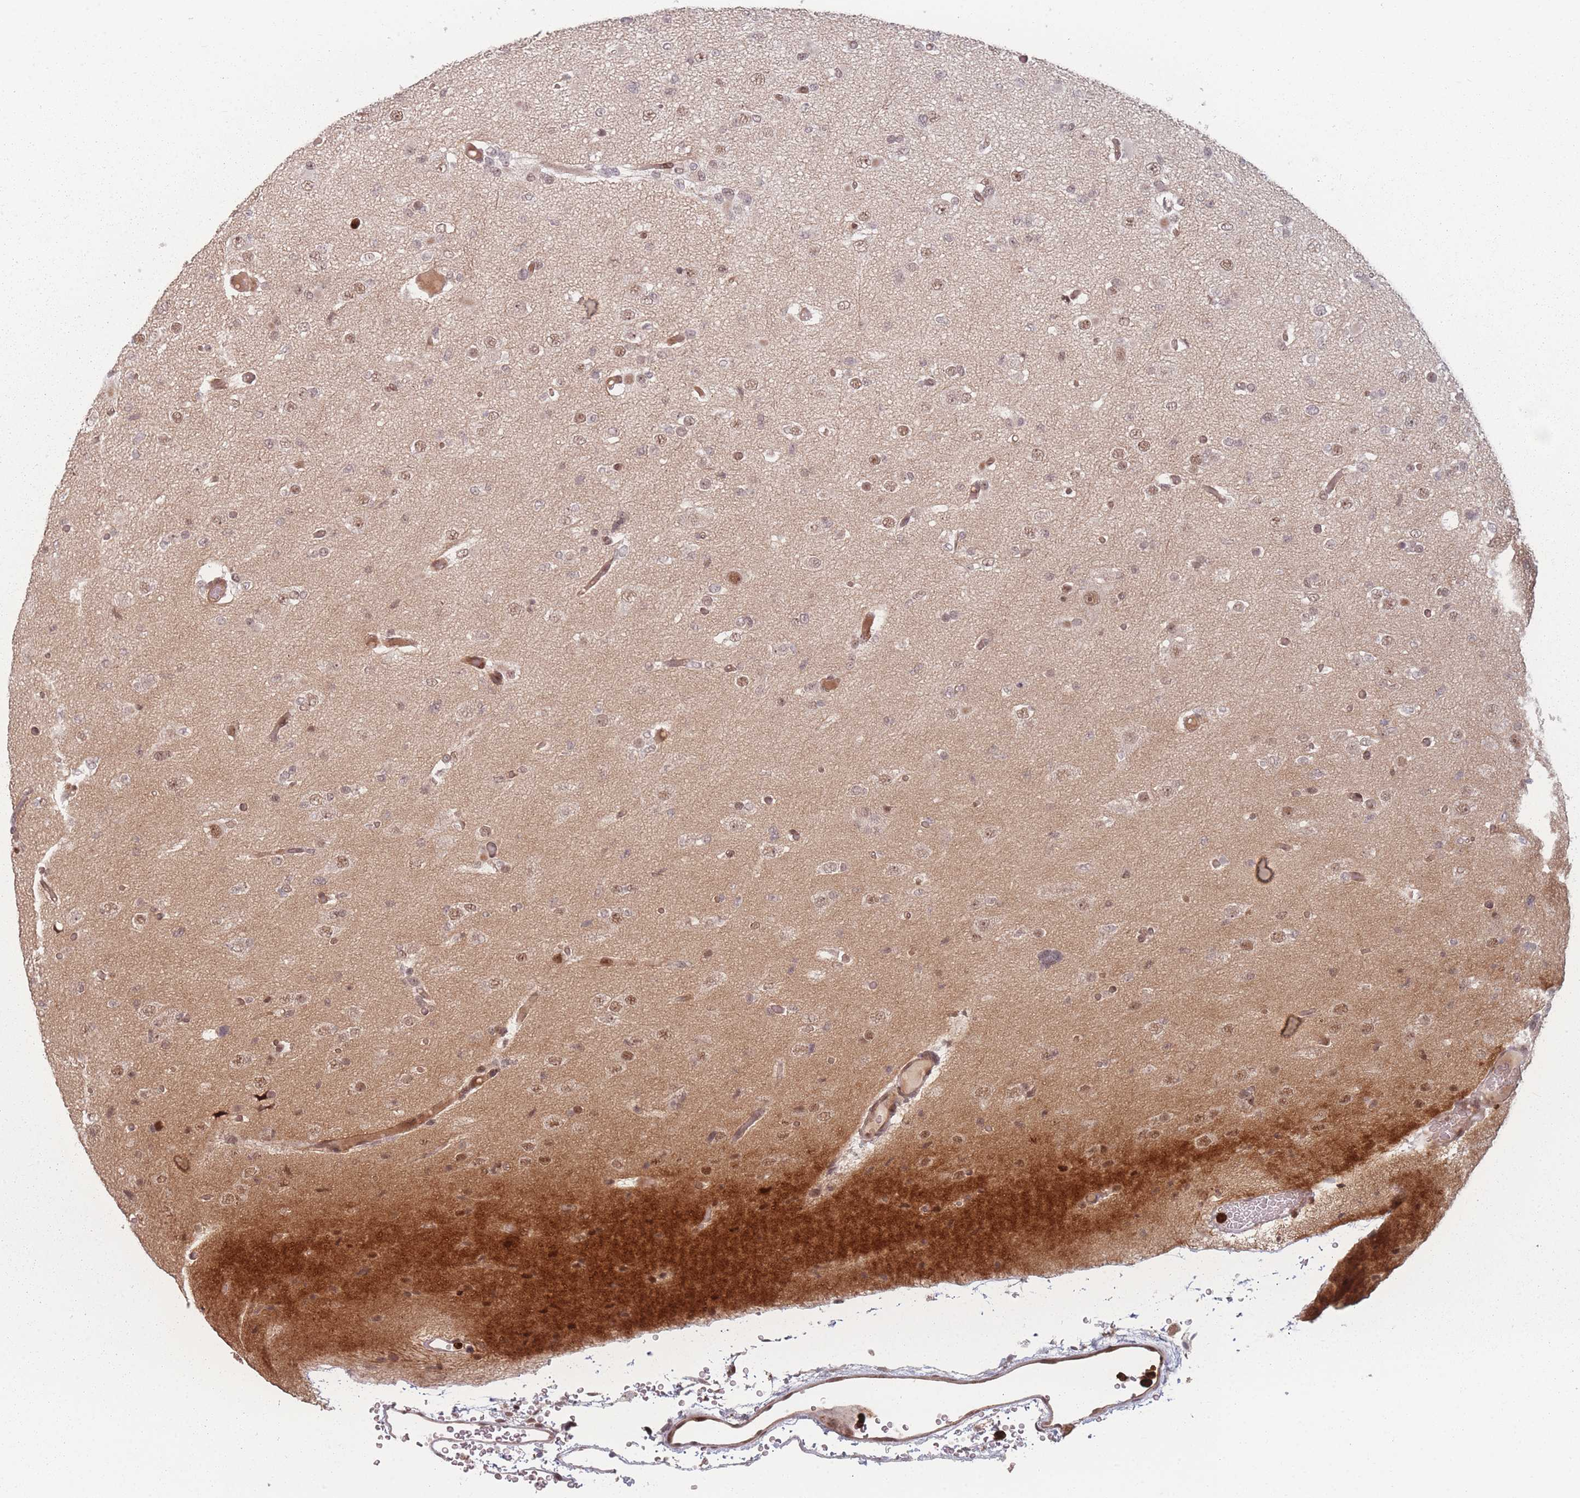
{"staining": {"intensity": "moderate", "quantity": "25%-75%", "location": "nuclear"}, "tissue": "glioma", "cell_type": "Tumor cells", "image_type": "cancer", "snomed": [{"axis": "morphology", "description": "Glioma, malignant, Low grade"}, {"axis": "topography", "description": "Brain"}], "caption": "Immunohistochemistry (IHC) micrograph of human low-grade glioma (malignant) stained for a protein (brown), which displays medium levels of moderate nuclear staining in approximately 25%-75% of tumor cells.", "gene": "WDR55", "patient": {"sex": "female", "age": 22}}